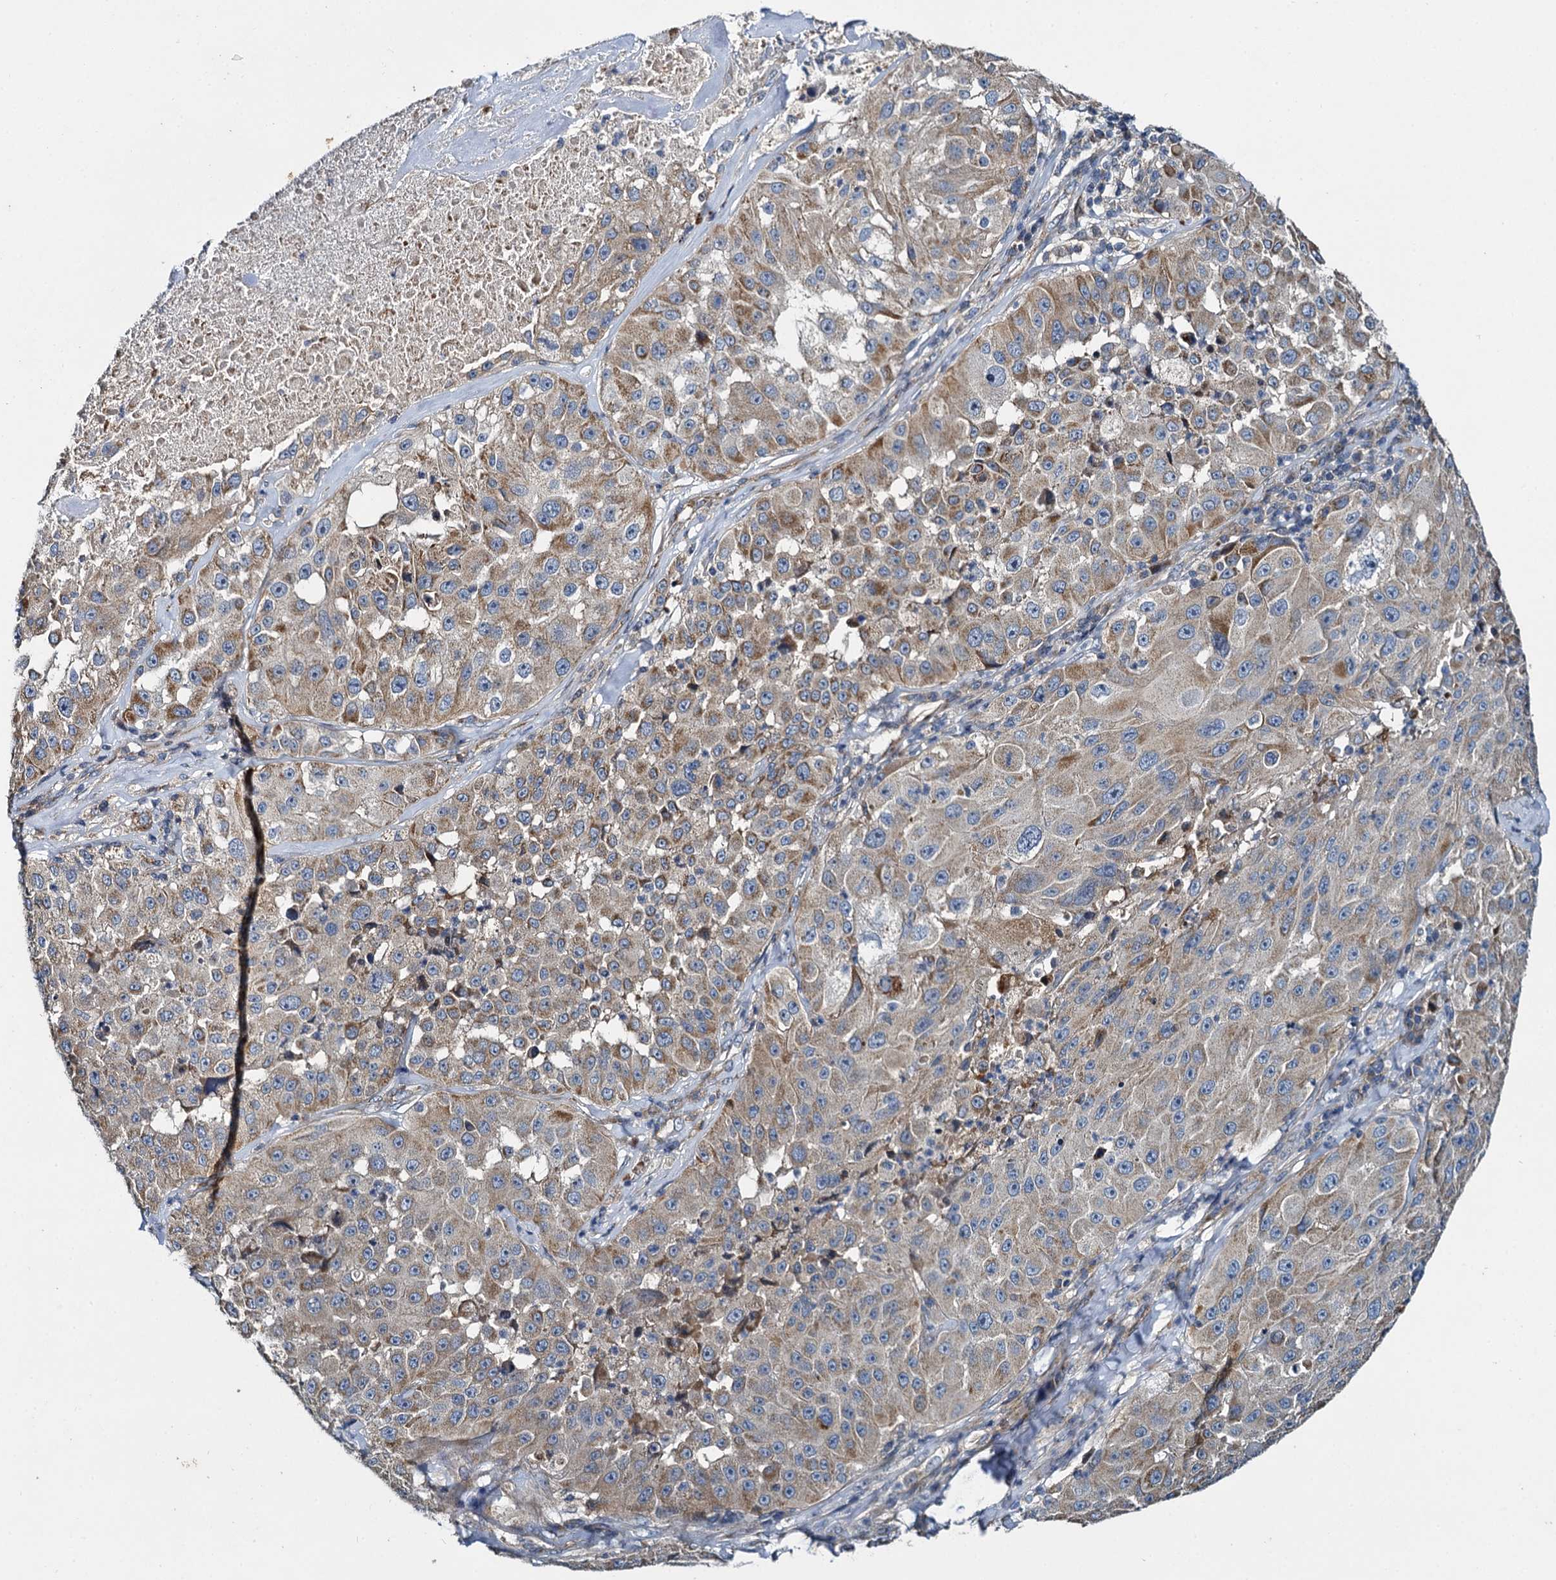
{"staining": {"intensity": "moderate", "quantity": "25%-75%", "location": "cytoplasmic/membranous"}, "tissue": "melanoma", "cell_type": "Tumor cells", "image_type": "cancer", "snomed": [{"axis": "morphology", "description": "Malignant melanoma, Metastatic site"}, {"axis": "topography", "description": "Lymph node"}], "caption": "Malignant melanoma (metastatic site) stained for a protein (brown) demonstrates moderate cytoplasmic/membranous positive expression in approximately 25%-75% of tumor cells.", "gene": "BCS1L", "patient": {"sex": "male", "age": 62}}